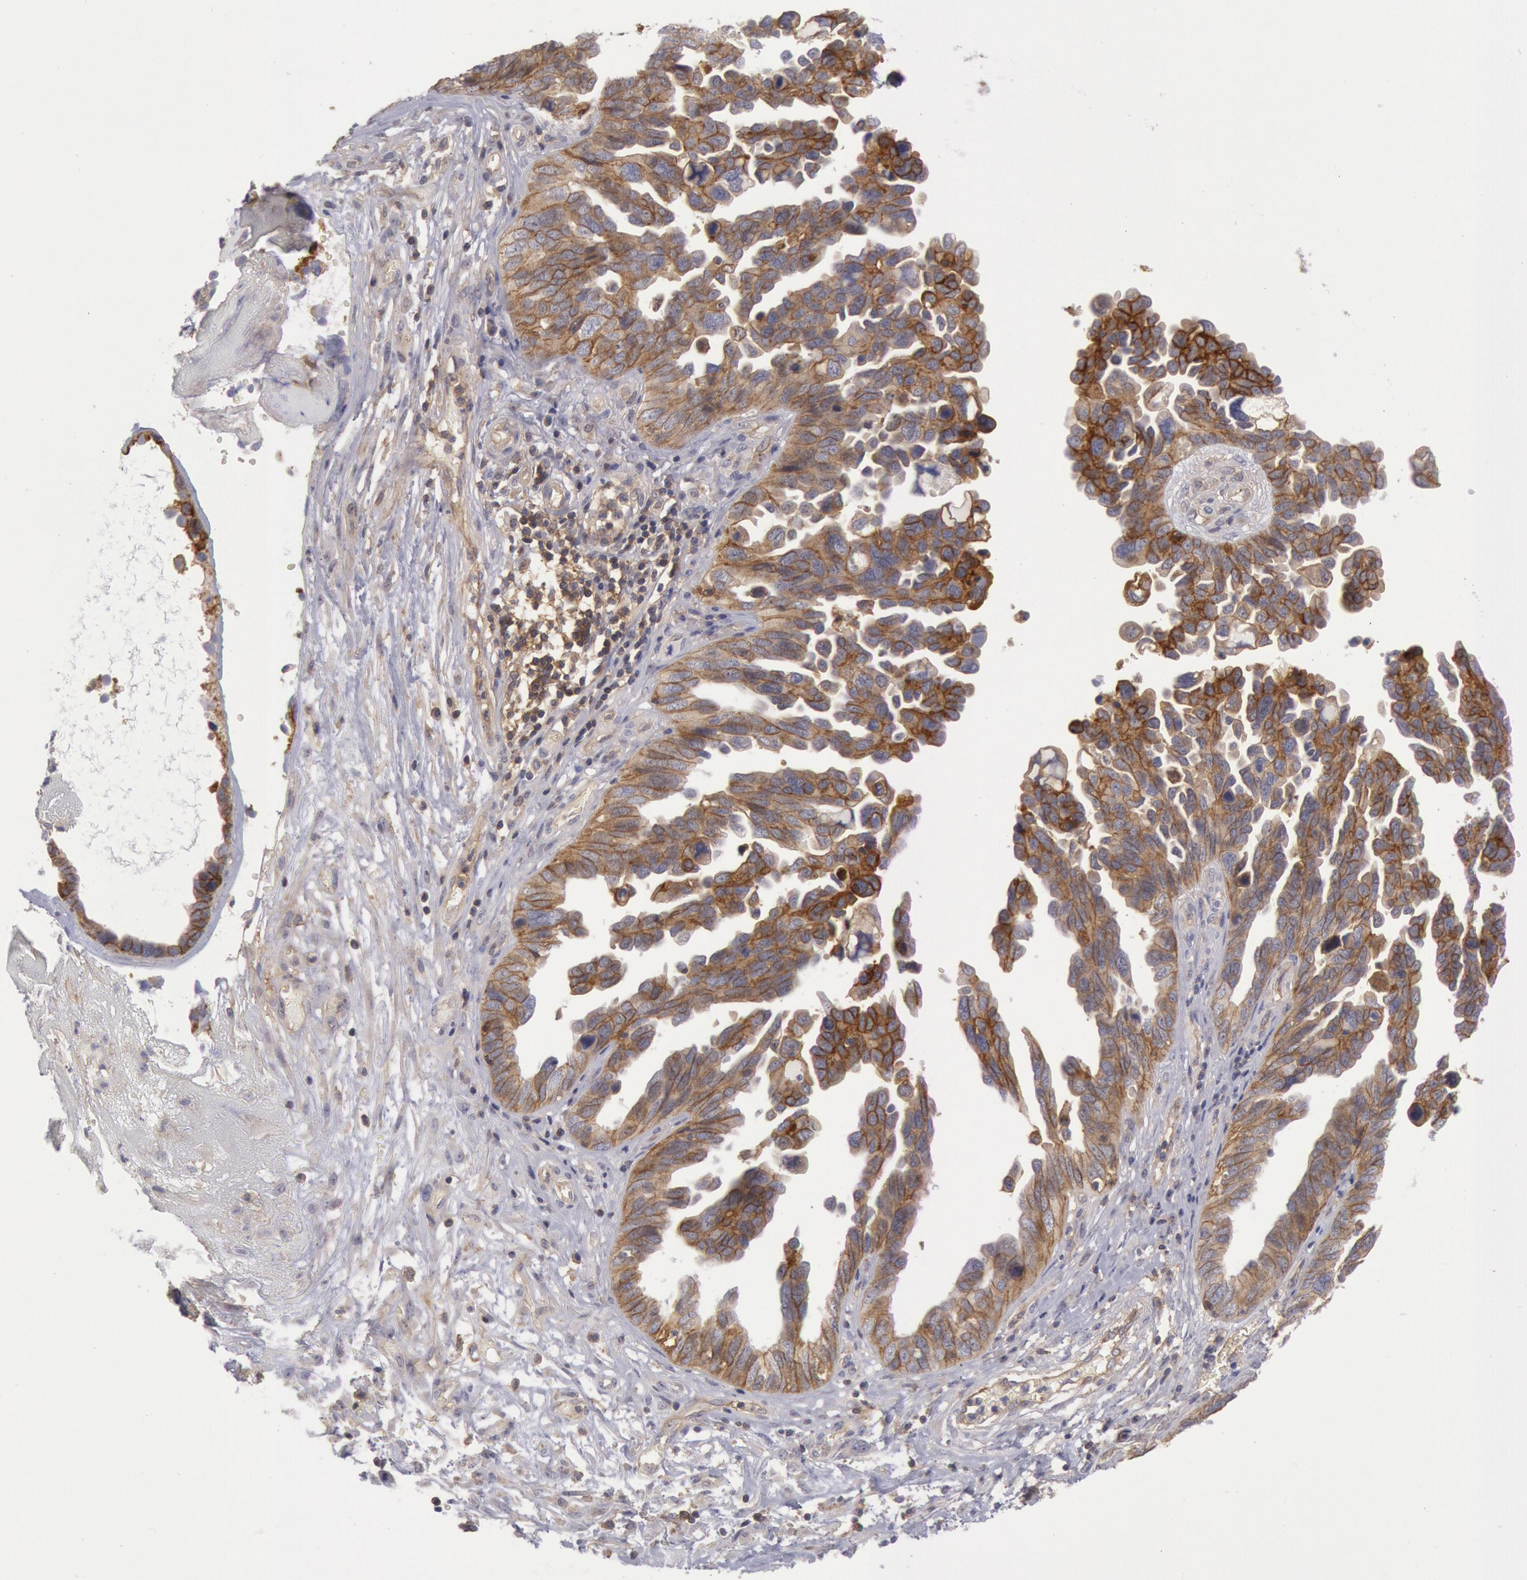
{"staining": {"intensity": "moderate", "quantity": ">75%", "location": "cytoplasmic/membranous"}, "tissue": "ovarian cancer", "cell_type": "Tumor cells", "image_type": "cancer", "snomed": [{"axis": "morphology", "description": "Cystadenocarcinoma, serous, NOS"}, {"axis": "topography", "description": "Ovary"}], "caption": "Ovarian cancer stained with IHC demonstrates moderate cytoplasmic/membranous positivity in approximately >75% of tumor cells. Nuclei are stained in blue.", "gene": "STX4", "patient": {"sex": "female", "age": 64}}